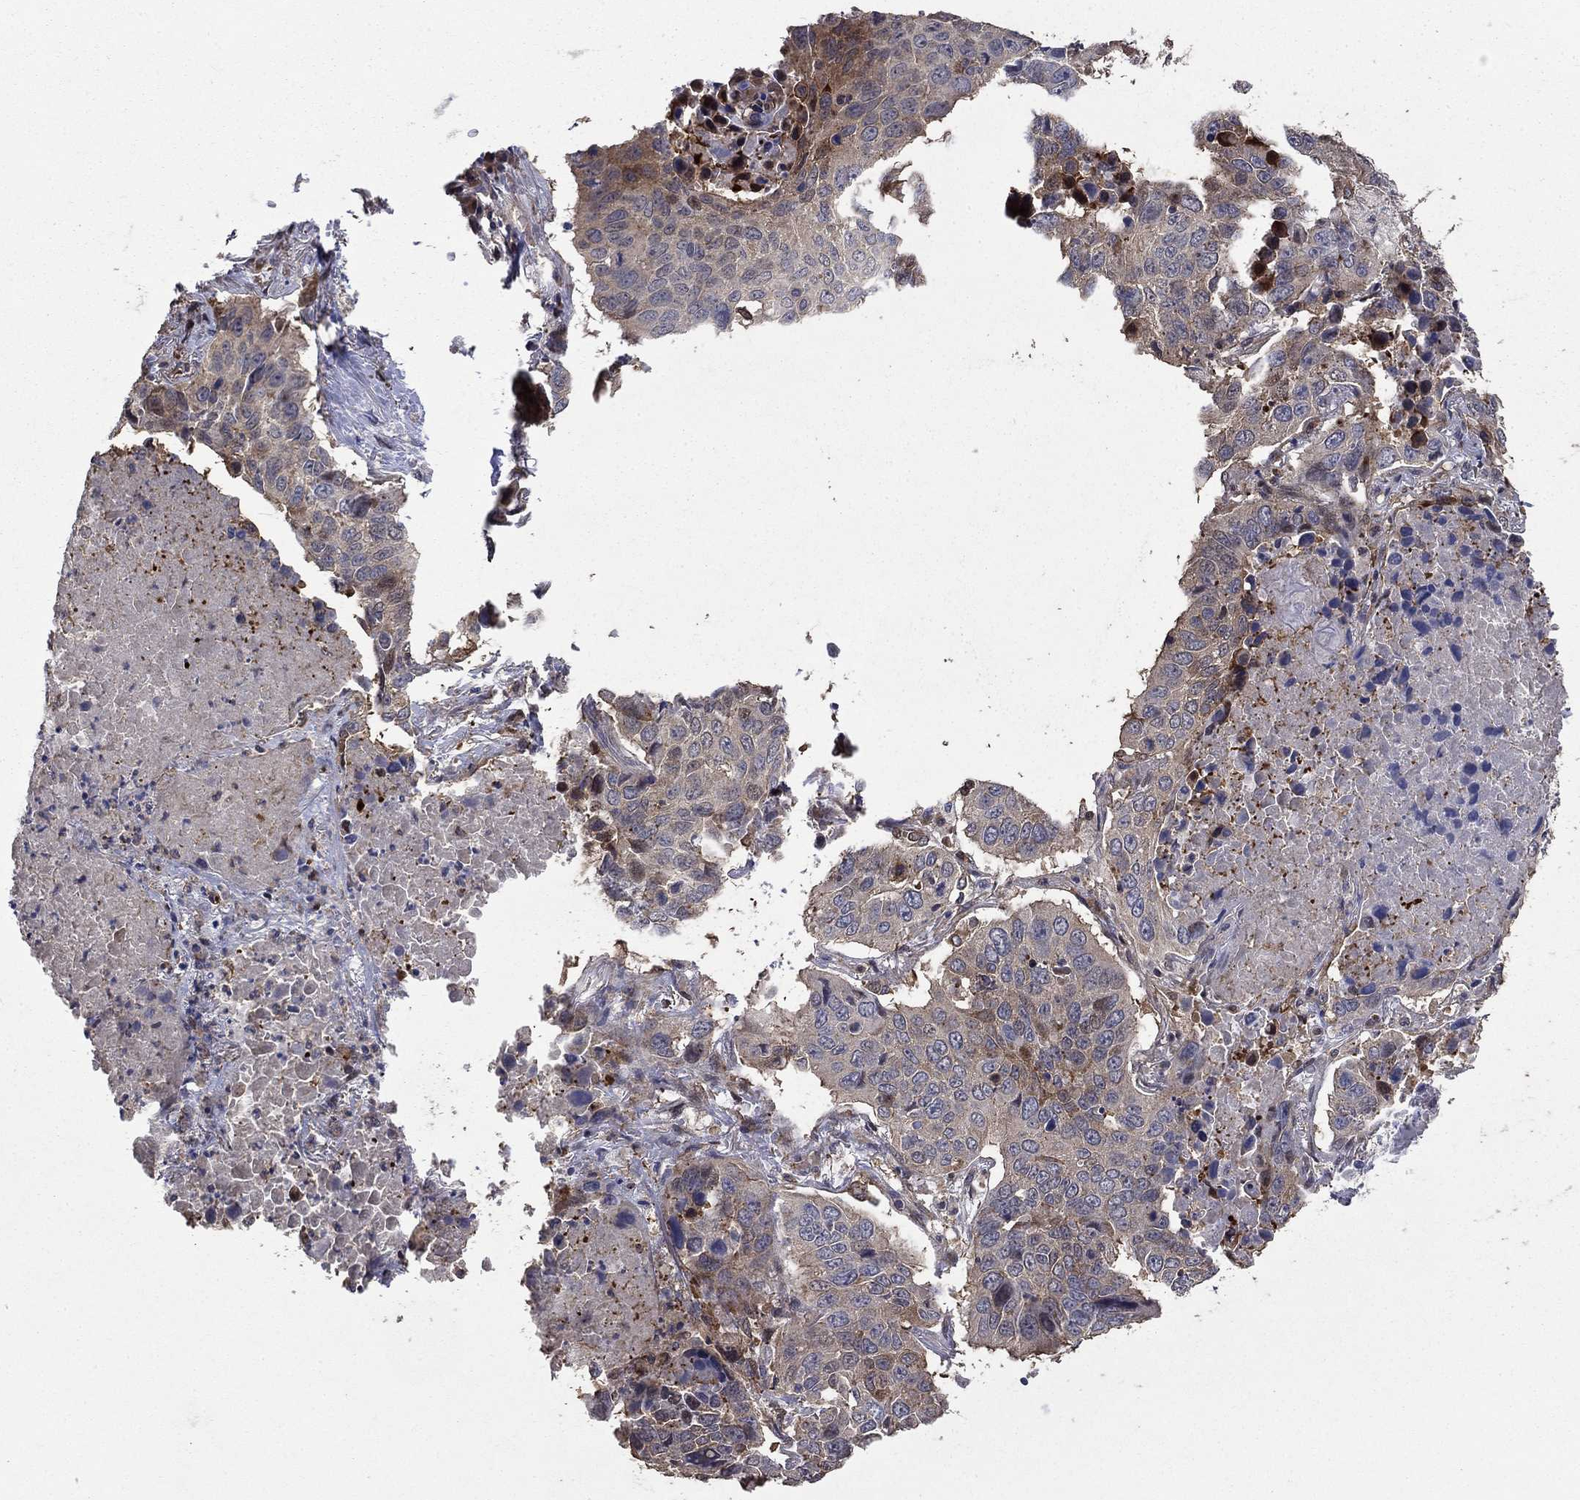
{"staining": {"intensity": "moderate", "quantity": "<25%", "location": "cytoplasmic/membranous"}, "tissue": "lung cancer", "cell_type": "Tumor cells", "image_type": "cancer", "snomed": [{"axis": "morphology", "description": "Normal tissue, NOS"}, {"axis": "morphology", "description": "Squamous cell carcinoma, NOS"}, {"axis": "topography", "description": "Bronchus"}, {"axis": "topography", "description": "Lung"}], "caption": "Immunohistochemistry (IHC) of human lung squamous cell carcinoma reveals low levels of moderate cytoplasmic/membranous staining in approximately <25% of tumor cells. Using DAB (3,3'-diaminobenzidine) (brown) and hematoxylin (blue) stains, captured at high magnification using brightfield microscopy.", "gene": "DVL1", "patient": {"sex": "male", "age": 64}}